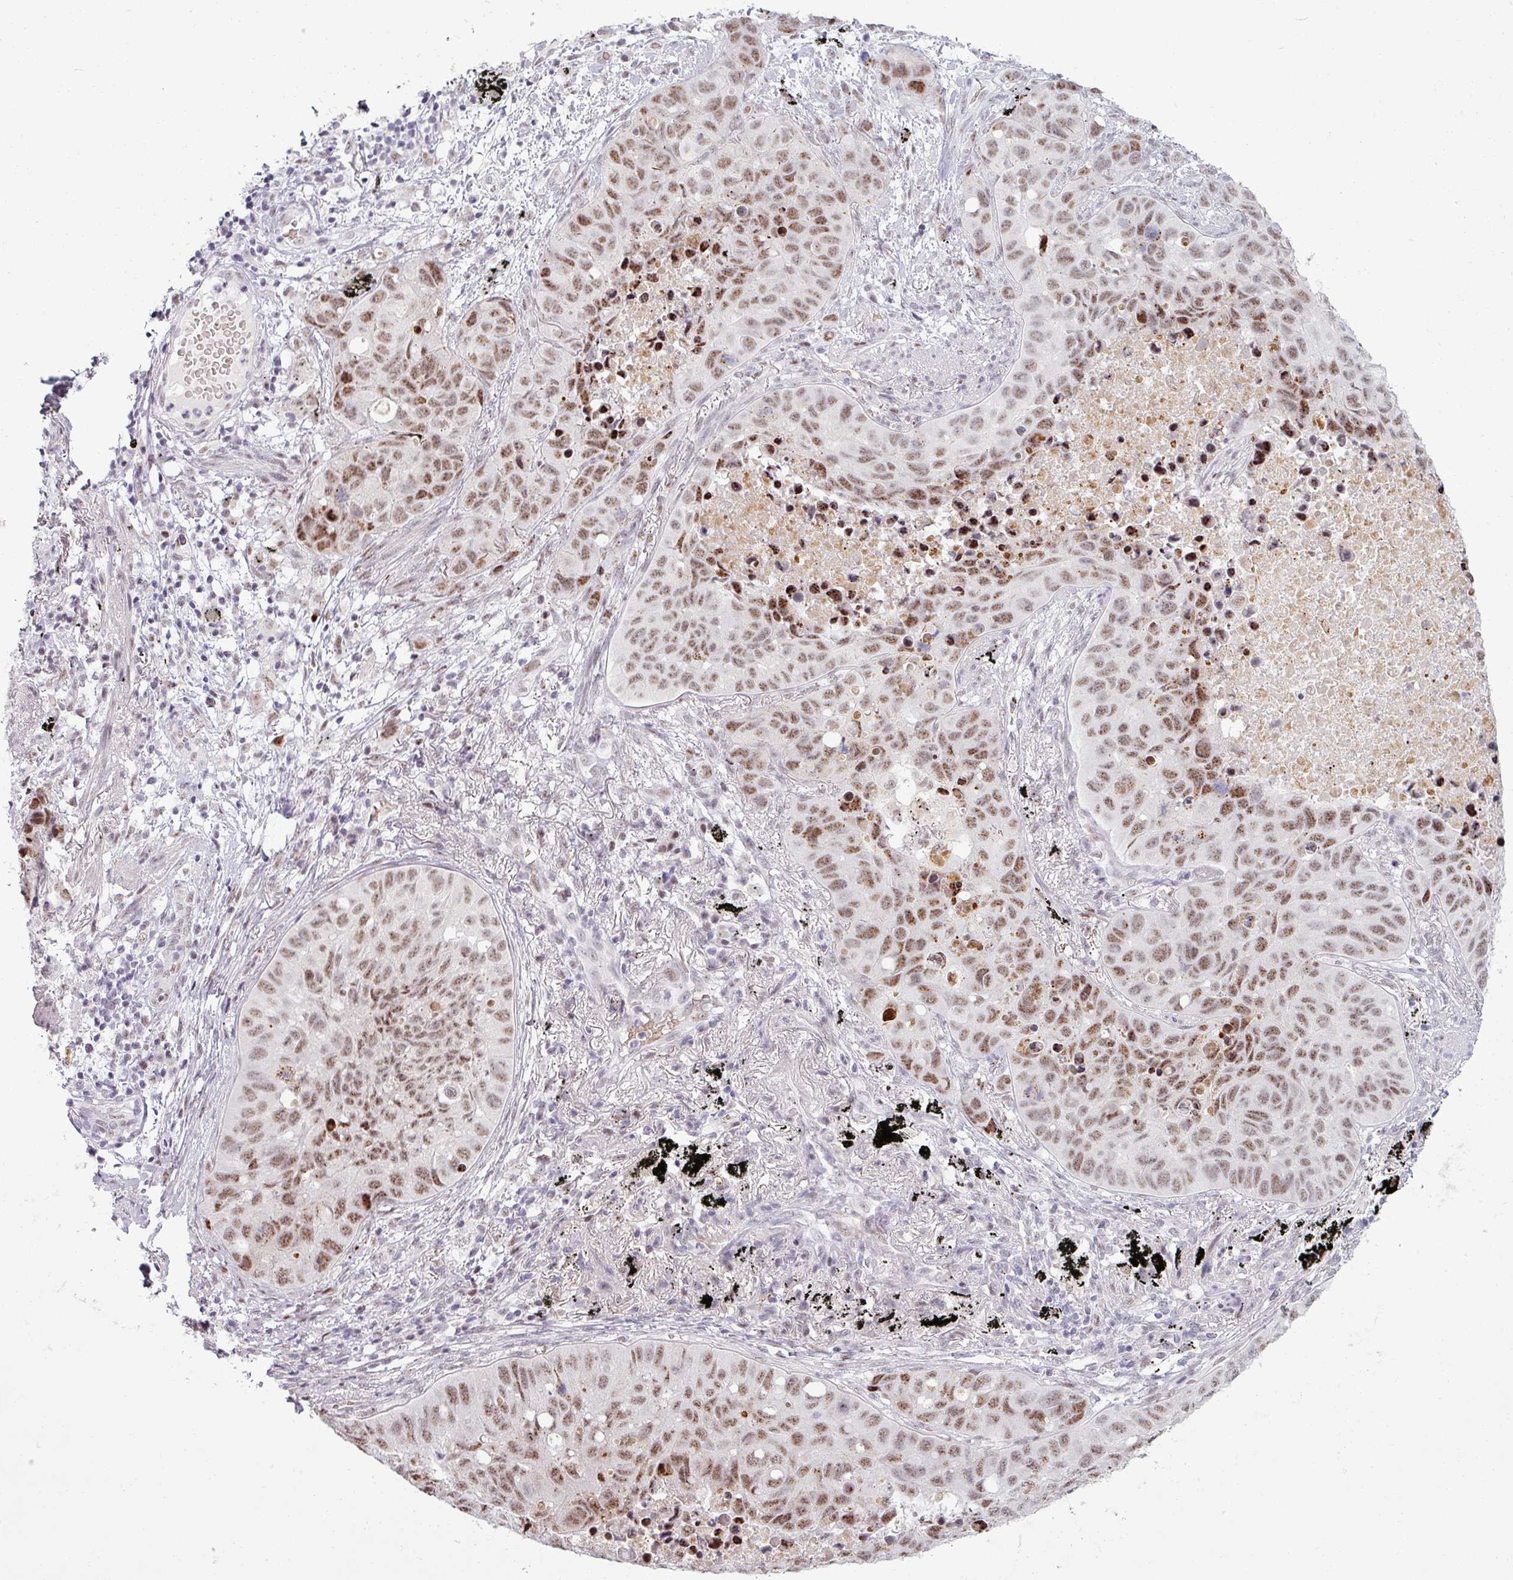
{"staining": {"intensity": "moderate", "quantity": ">75%", "location": "nuclear"}, "tissue": "lung cancer", "cell_type": "Tumor cells", "image_type": "cancer", "snomed": [{"axis": "morphology", "description": "Squamous cell carcinoma, NOS"}, {"axis": "topography", "description": "Lung"}], "caption": "Squamous cell carcinoma (lung) was stained to show a protein in brown. There is medium levels of moderate nuclear positivity in approximately >75% of tumor cells.", "gene": "NCOR1", "patient": {"sex": "male", "age": 60}}